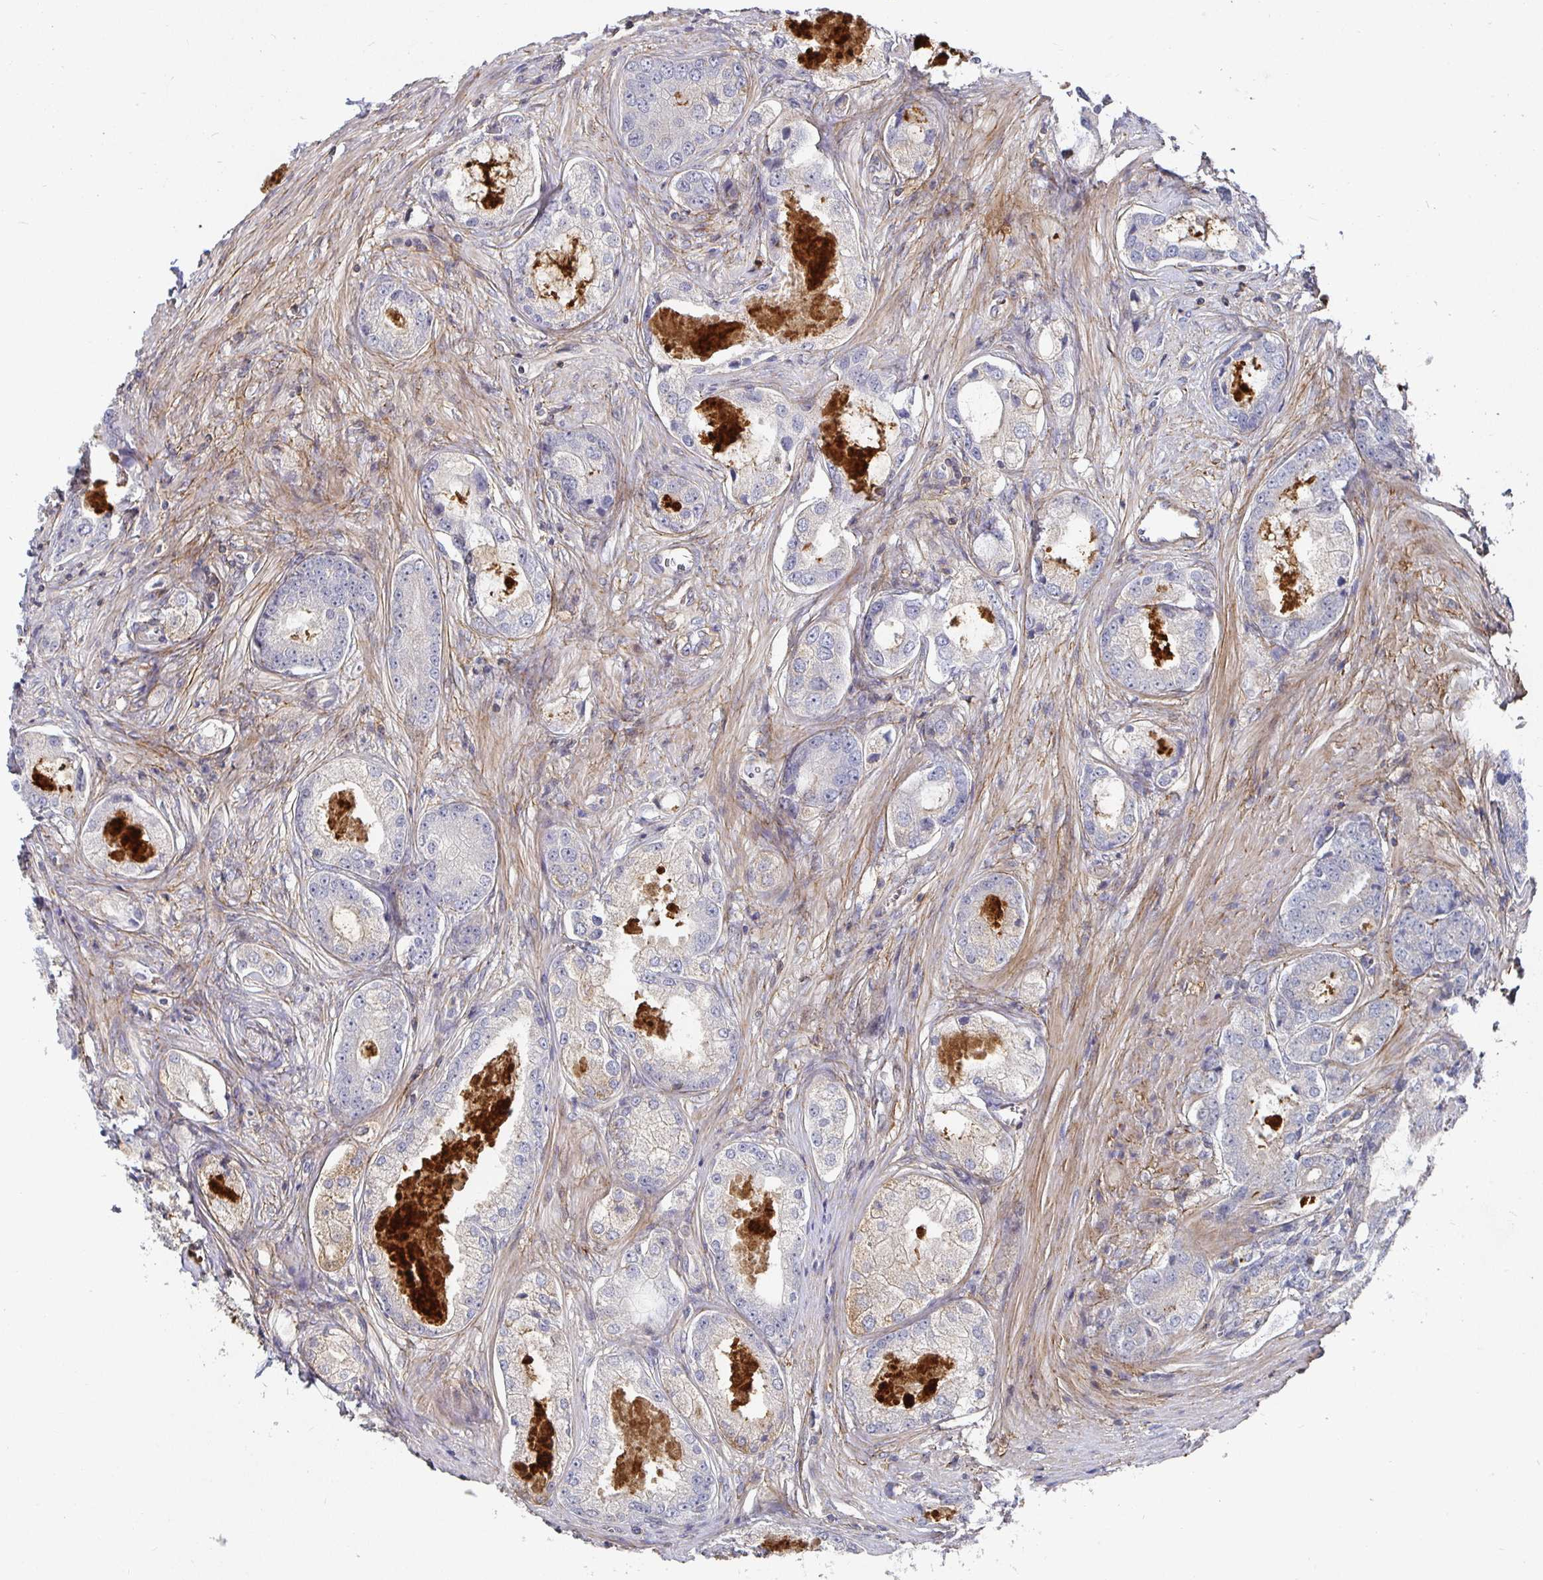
{"staining": {"intensity": "negative", "quantity": "none", "location": "none"}, "tissue": "prostate cancer", "cell_type": "Tumor cells", "image_type": "cancer", "snomed": [{"axis": "morphology", "description": "Adenocarcinoma, Low grade"}, {"axis": "topography", "description": "Prostate"}], "caption": "DAB immunohistochemical staining of prostate cancer (adenocarcinoma (low-grade)) displays no significant staining in tumor cells.", "gene": "GJA4", "patient": {"sex": "male", "age": 68}}